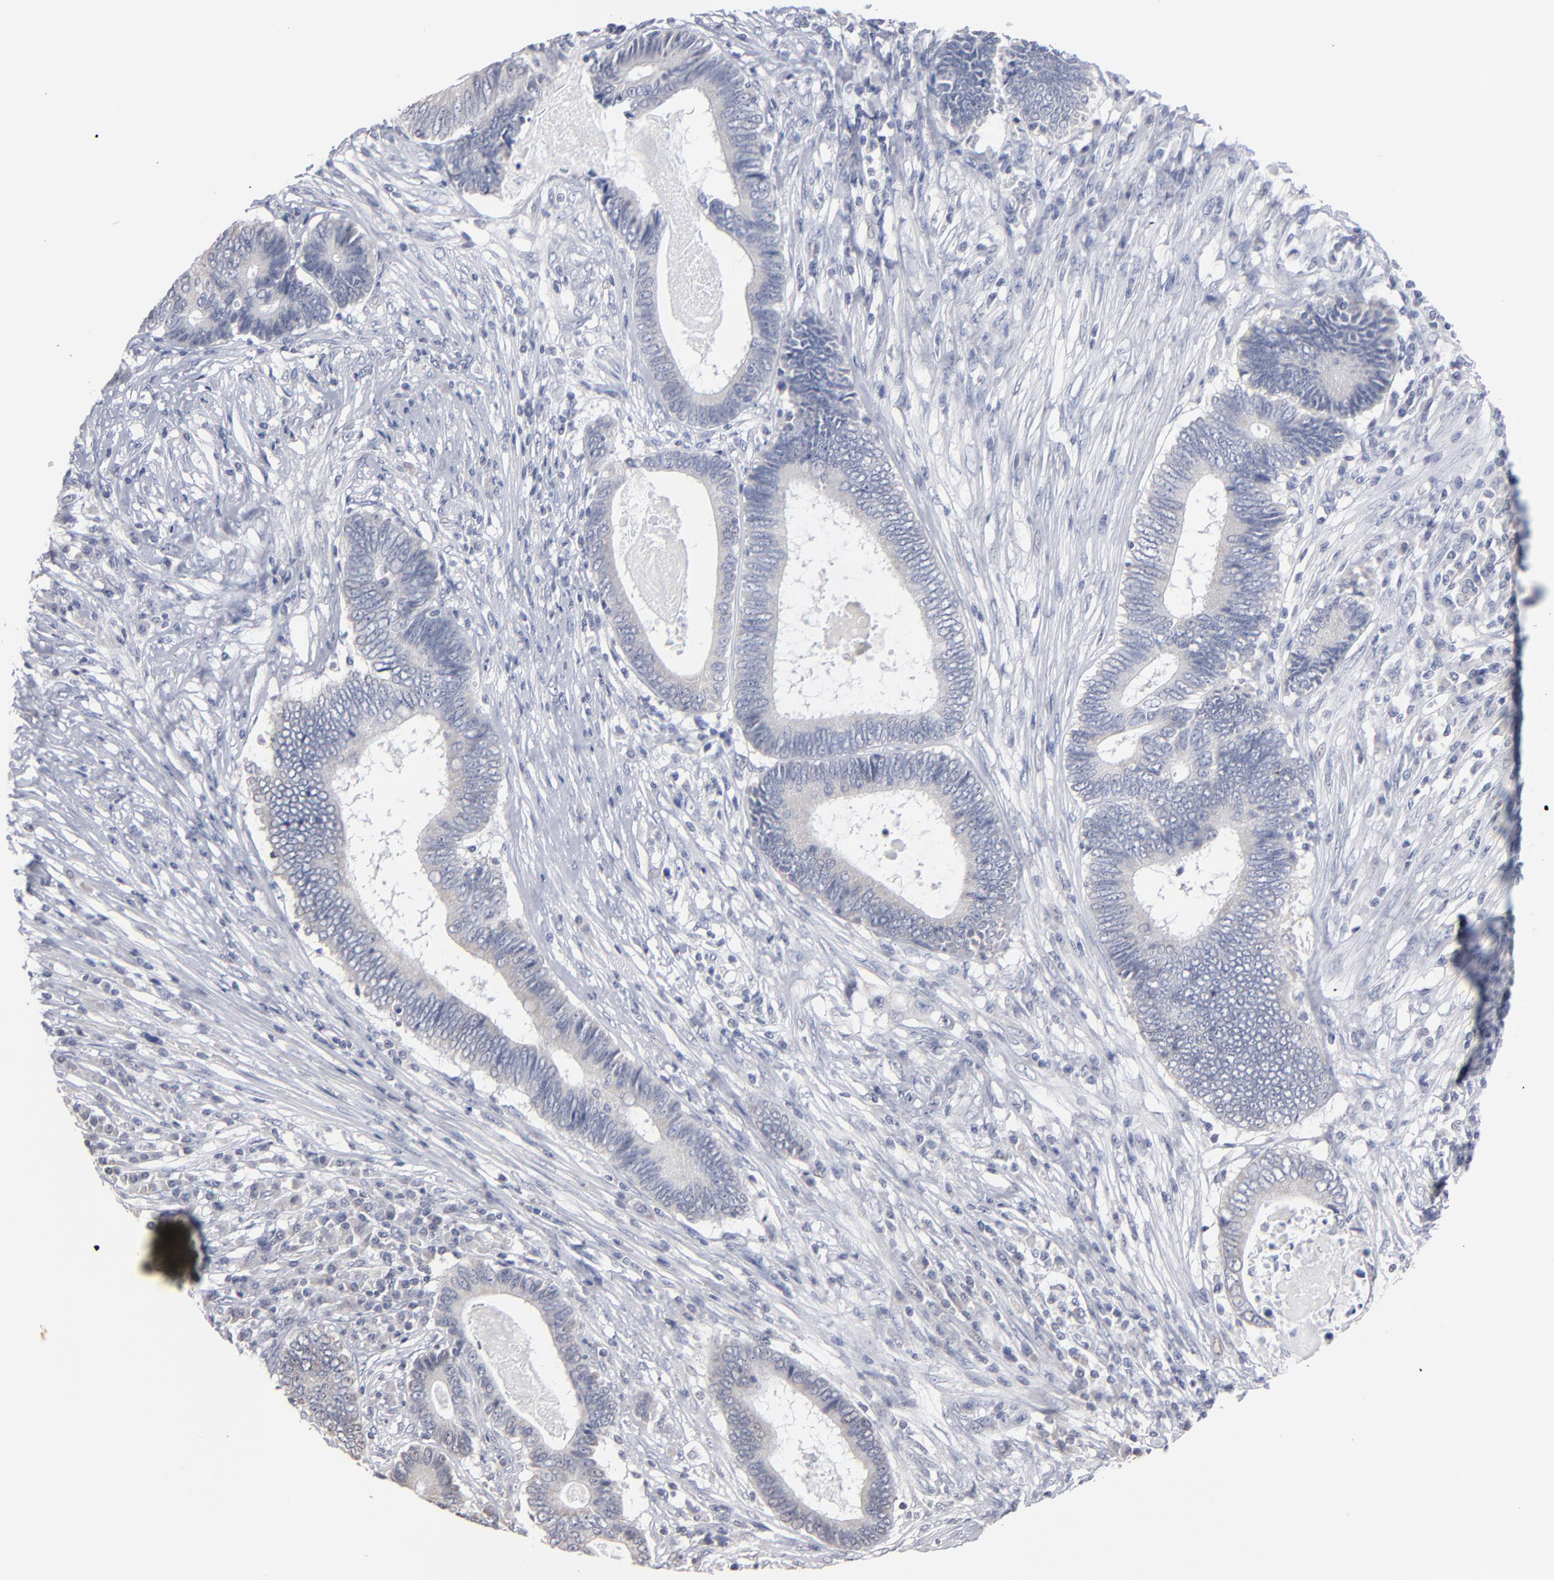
{"staining": {"intensity": "negative", "quantity": "none", "location": "none"}, "tissue": "colorectal cancer", "cell_type": "Tumor cells", "image_type": "cancer", "snomed": [{"axis": "morphology", "description": "Adenocarcinoma, NOS"}, {"axis": "topography", "description": "Colon"}], "caption": "Histopathology image shows no protein positivity in tumor cells of colorectal adenocarcinoma tissue.", "gene": "RPH3A", "patient": {"sex": "female", "age": 78}}